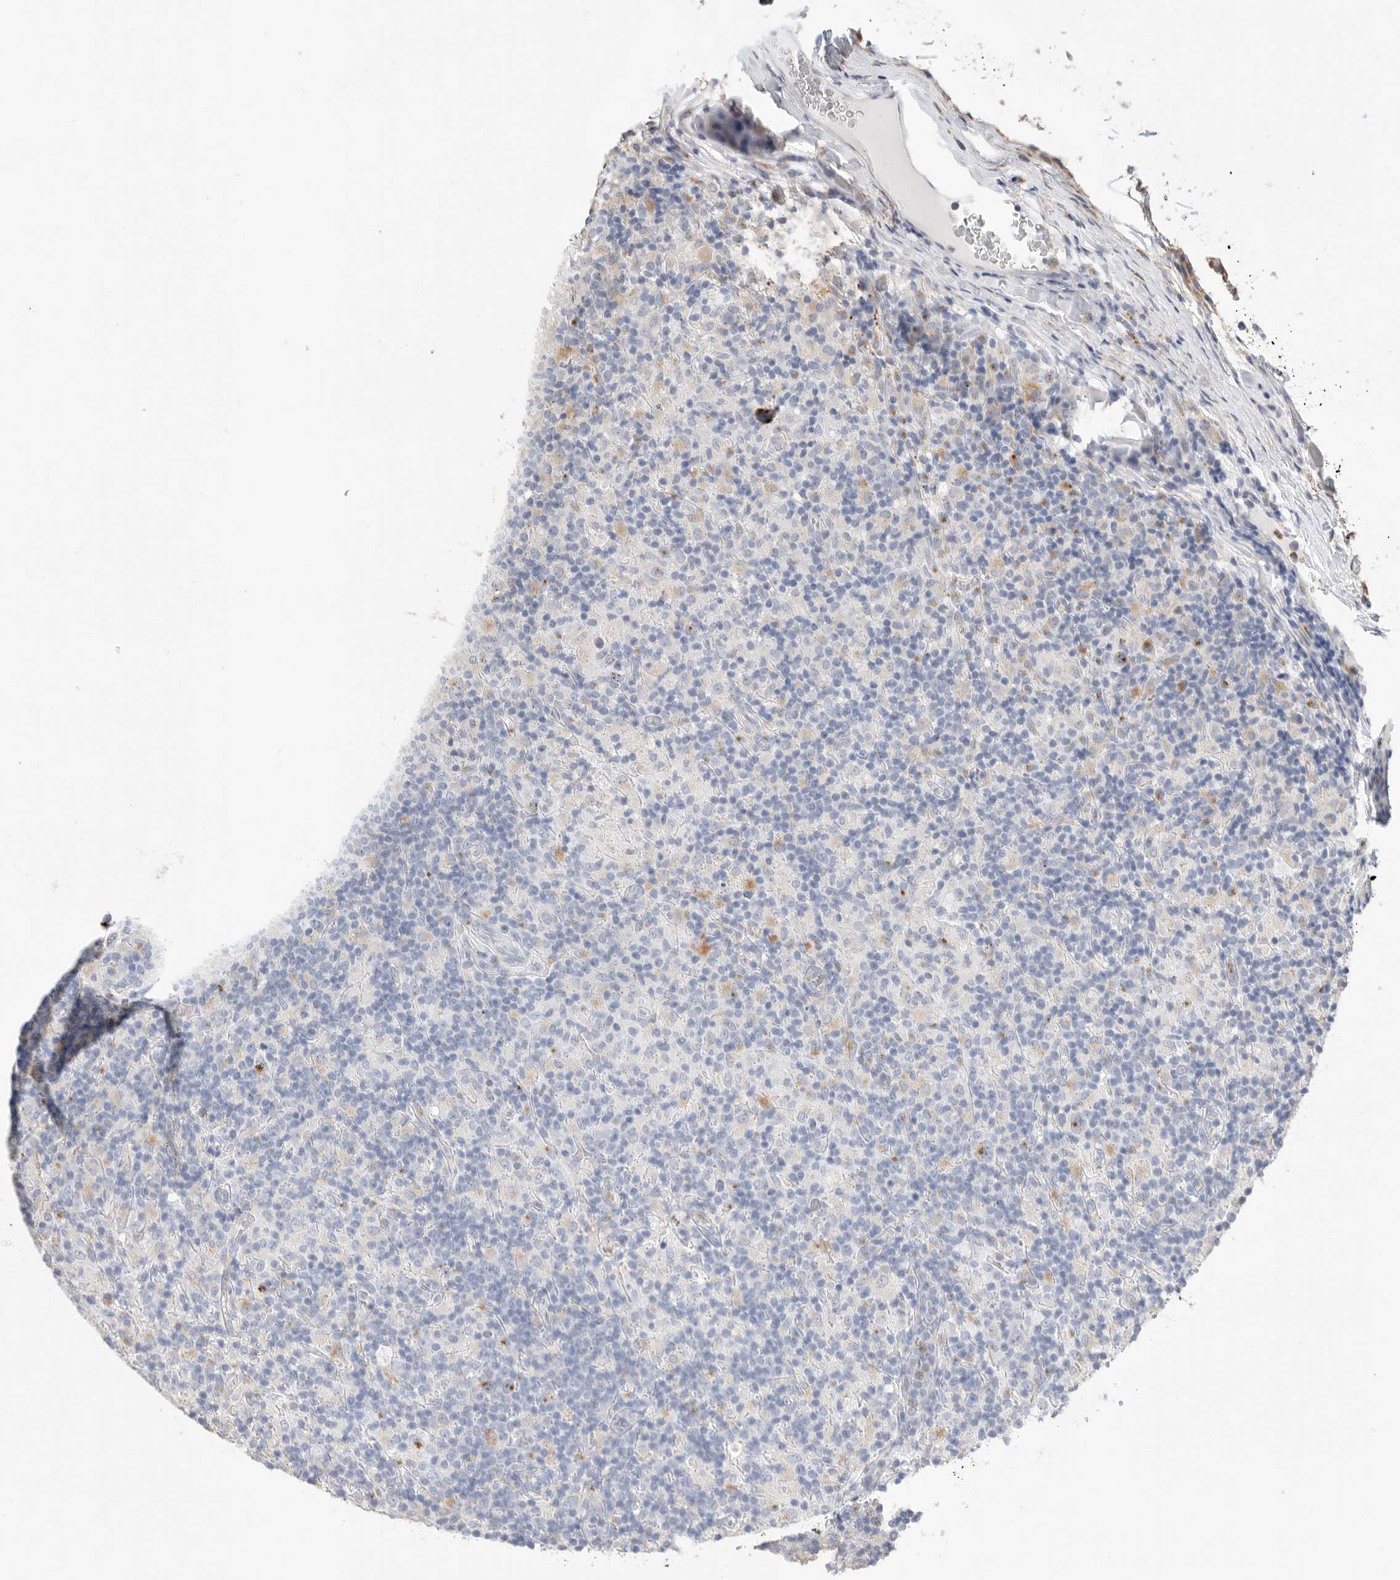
{"staining": {"intensity": "negative", "quantity": "none", "location": "none"}, "tissue": "lymphoma", "cell_type": "Tumor cells", "image_type": "cancer", "snomed": [{"axis": "morphology", "description": "Hodgkin's disease, NOS"}, {"axis": "topography", "description": "Lymph node"}], "caption": "Tumor cells show no significant protein expression in lymphoma.", "gene": "GGH", "patient": {"sex": "male", "age": 70}}